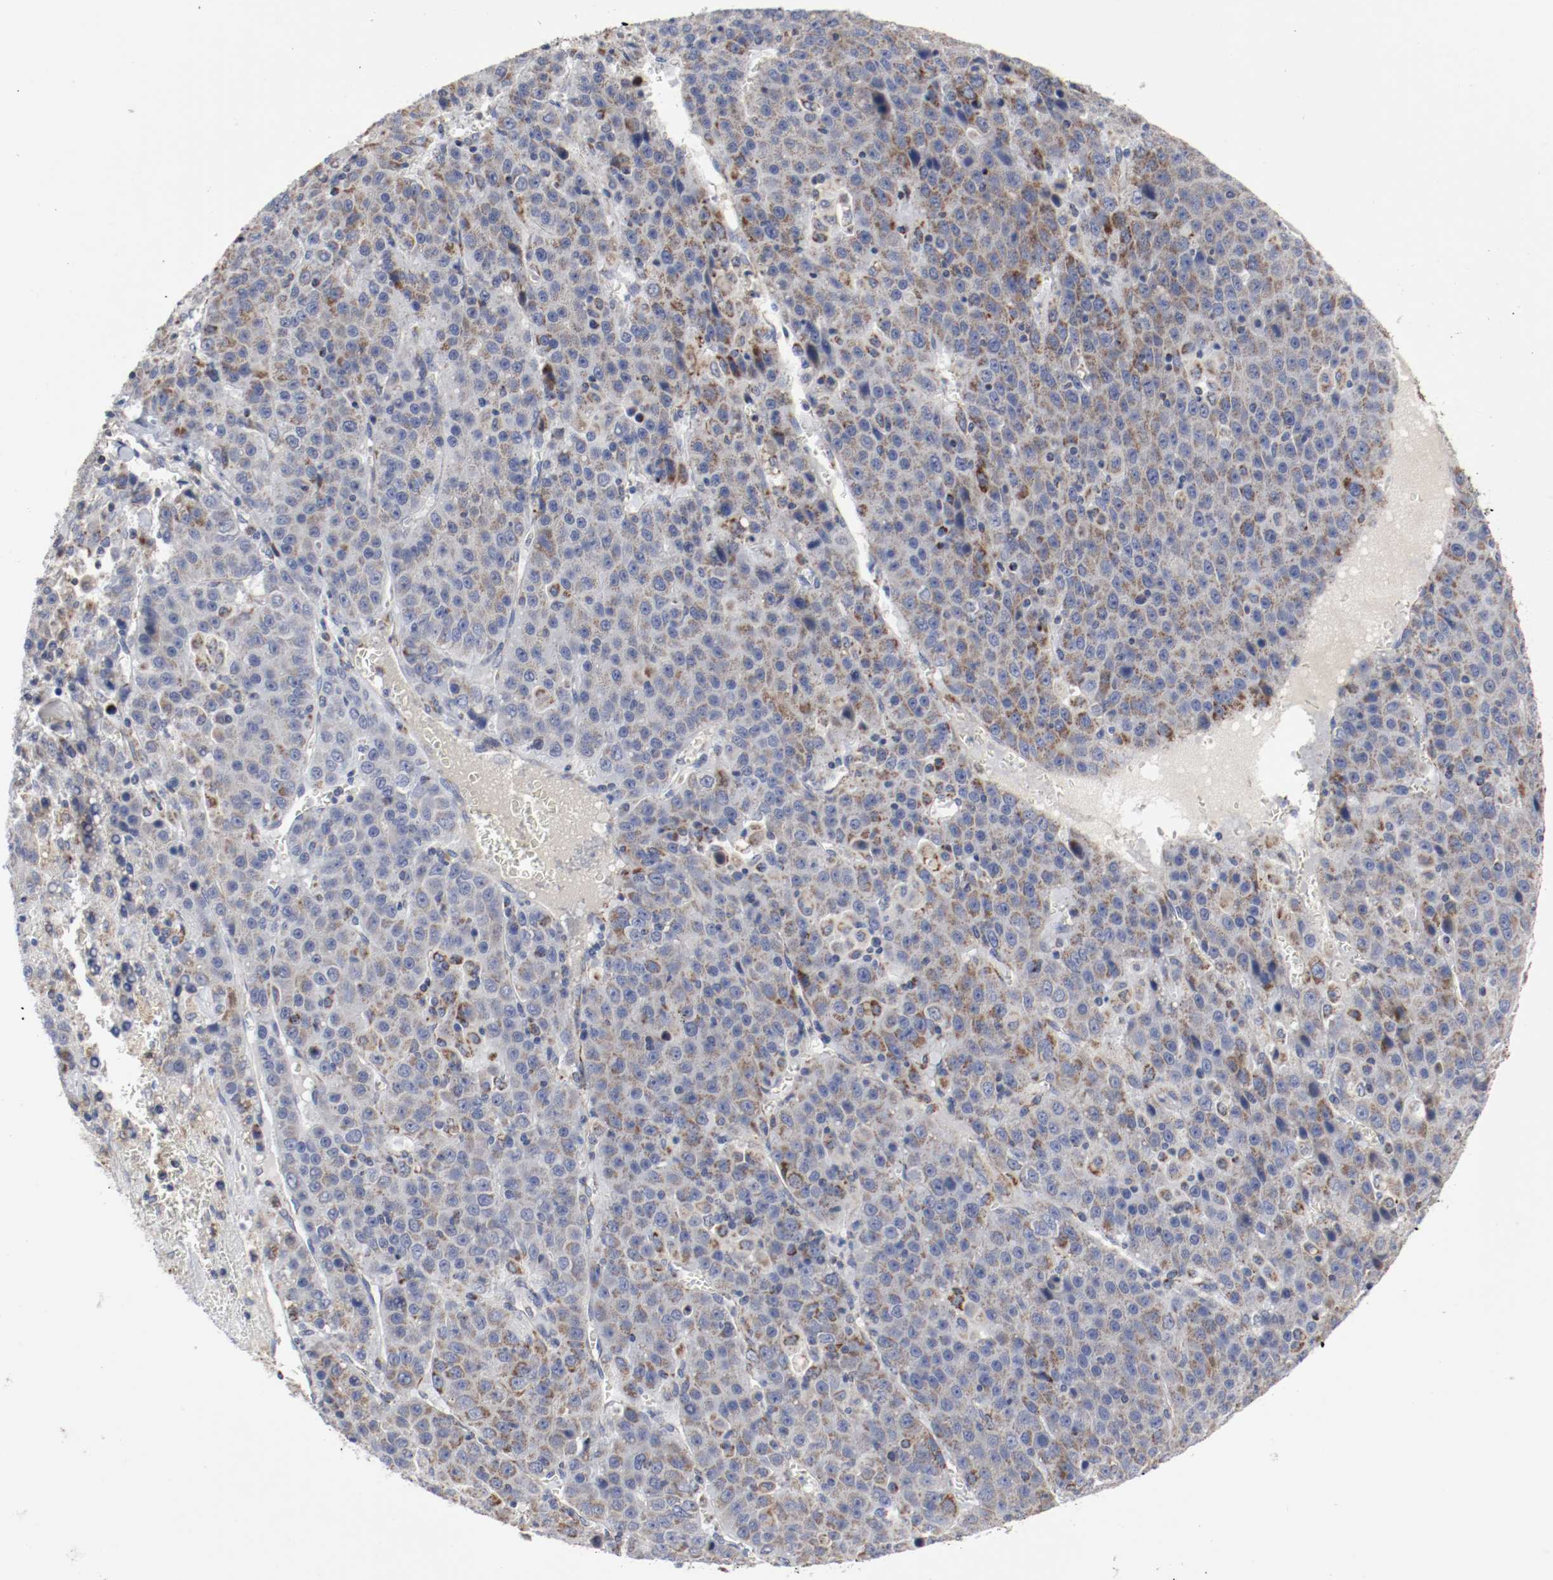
{"staining": {"intensity": "moderate", "quantity": "25%-75%", "location": "cytoplasmic/membranous"}, "tissue": "liver cancer", "cell_type": "Tumor cells", "image_type": "cancer", "snomed": [{"axis": "morphology", "description": "Carcinoma, Hepatocellular, NOS"}, {"axis": "topography", "description": "Liver"}], "caption": "Protein staining shows moderate cytoplasmic/membranous staining in about 25%-75% of tumor cells in hepatocellular carcinoma (liver).", "gene": "AFG3L2", "patient": {"sex": "female", "age": 53}}